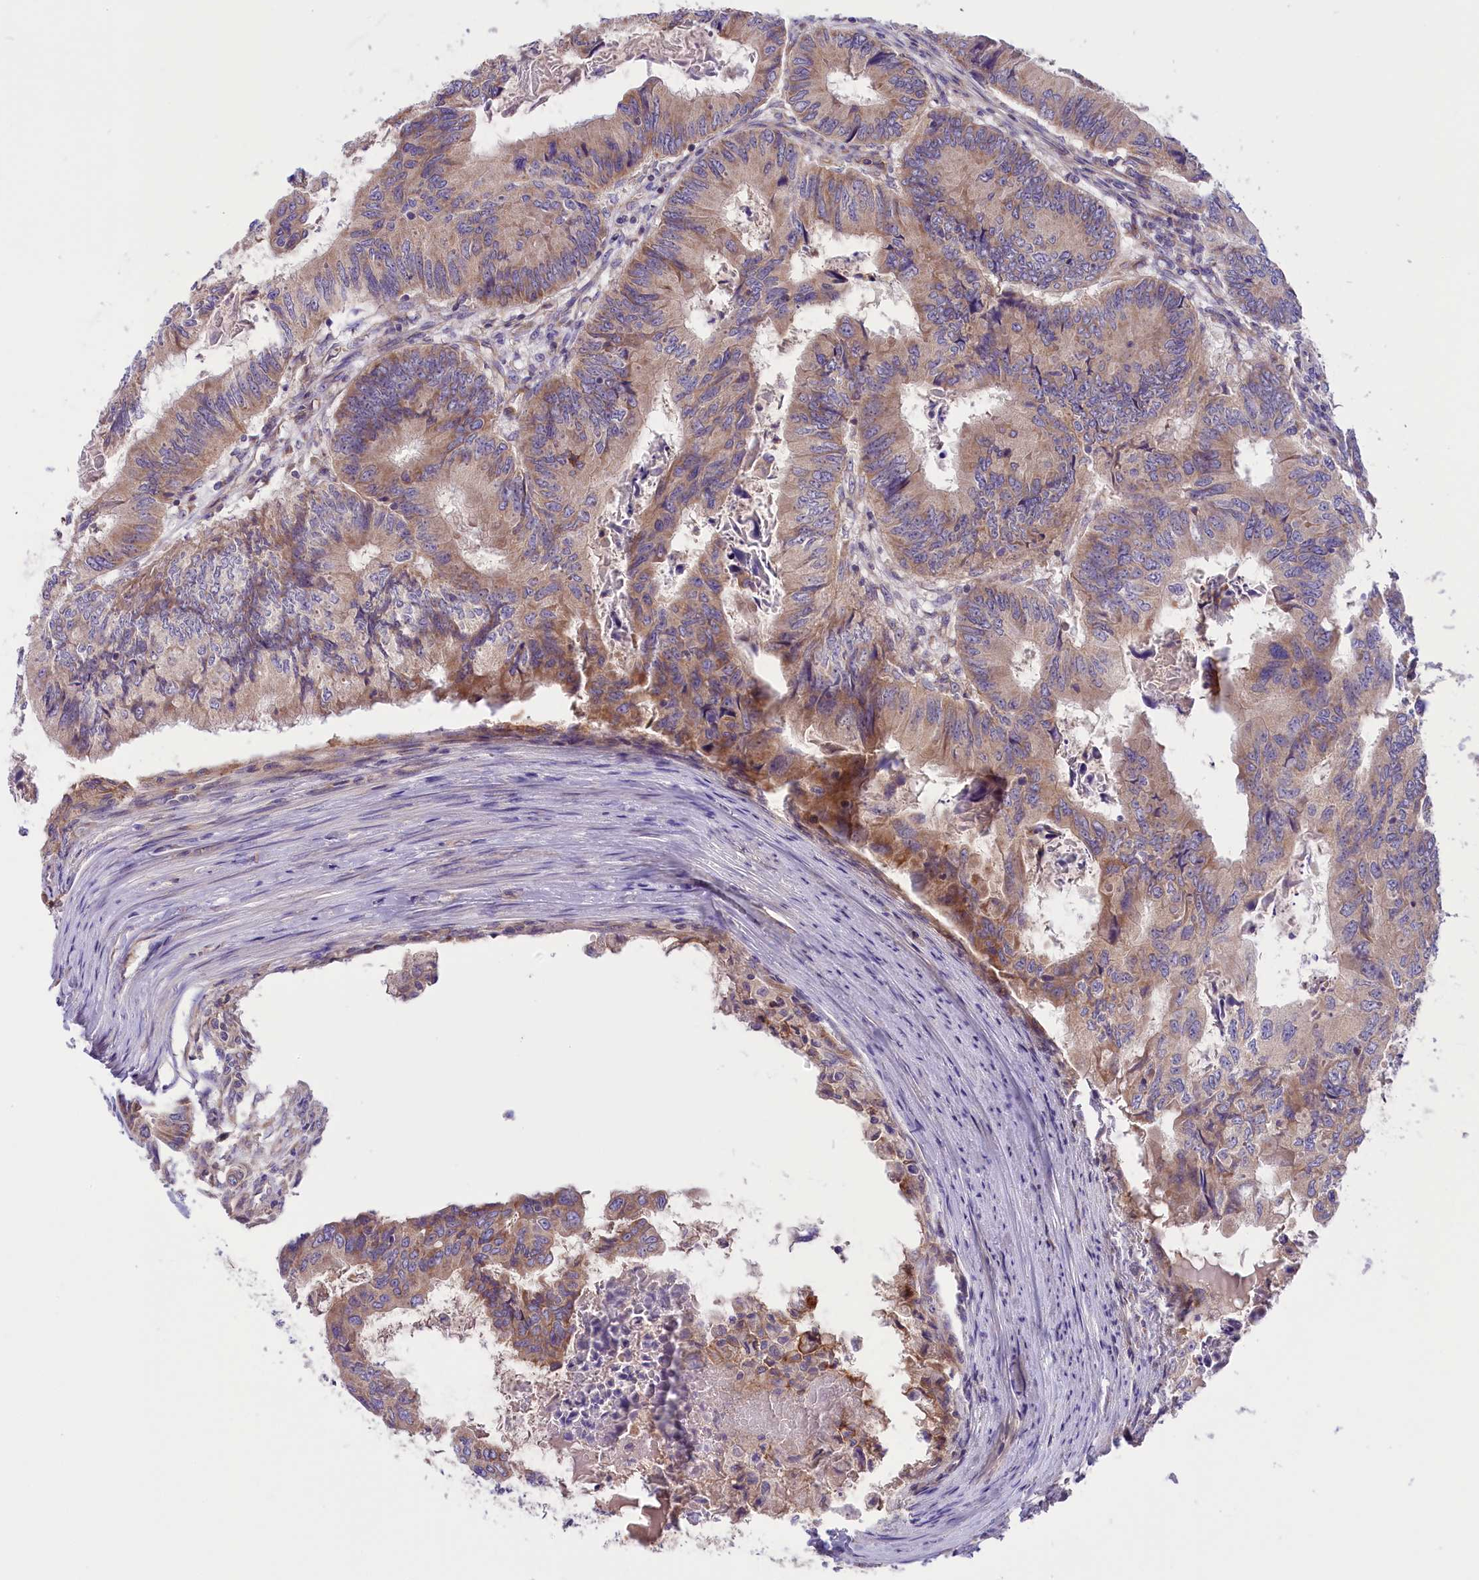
{"staining": {"intensity": "moderate", "quantity": "25%-75%", "location": "cytoplasmic/membranous"}, "tissue": "colorectal cancer", "cell_type": "Tumor cells", "image_type": "cancer", "snomed": [{"axis": "morphology", "description": "Adenocarcinoma, NOS"}, {"axis": "topography", "description": "Colon"}], "caption": "A micrograph of colorectal cancer (adenocarcinoma) stained for a protein displays moderate cytoplasmic/membranous brown staining in tumor cells. (IHC, brightfield microscopy, high magnification).", "gene": "DNAJB9", "patient": {"sex": "male", "age": 85}}